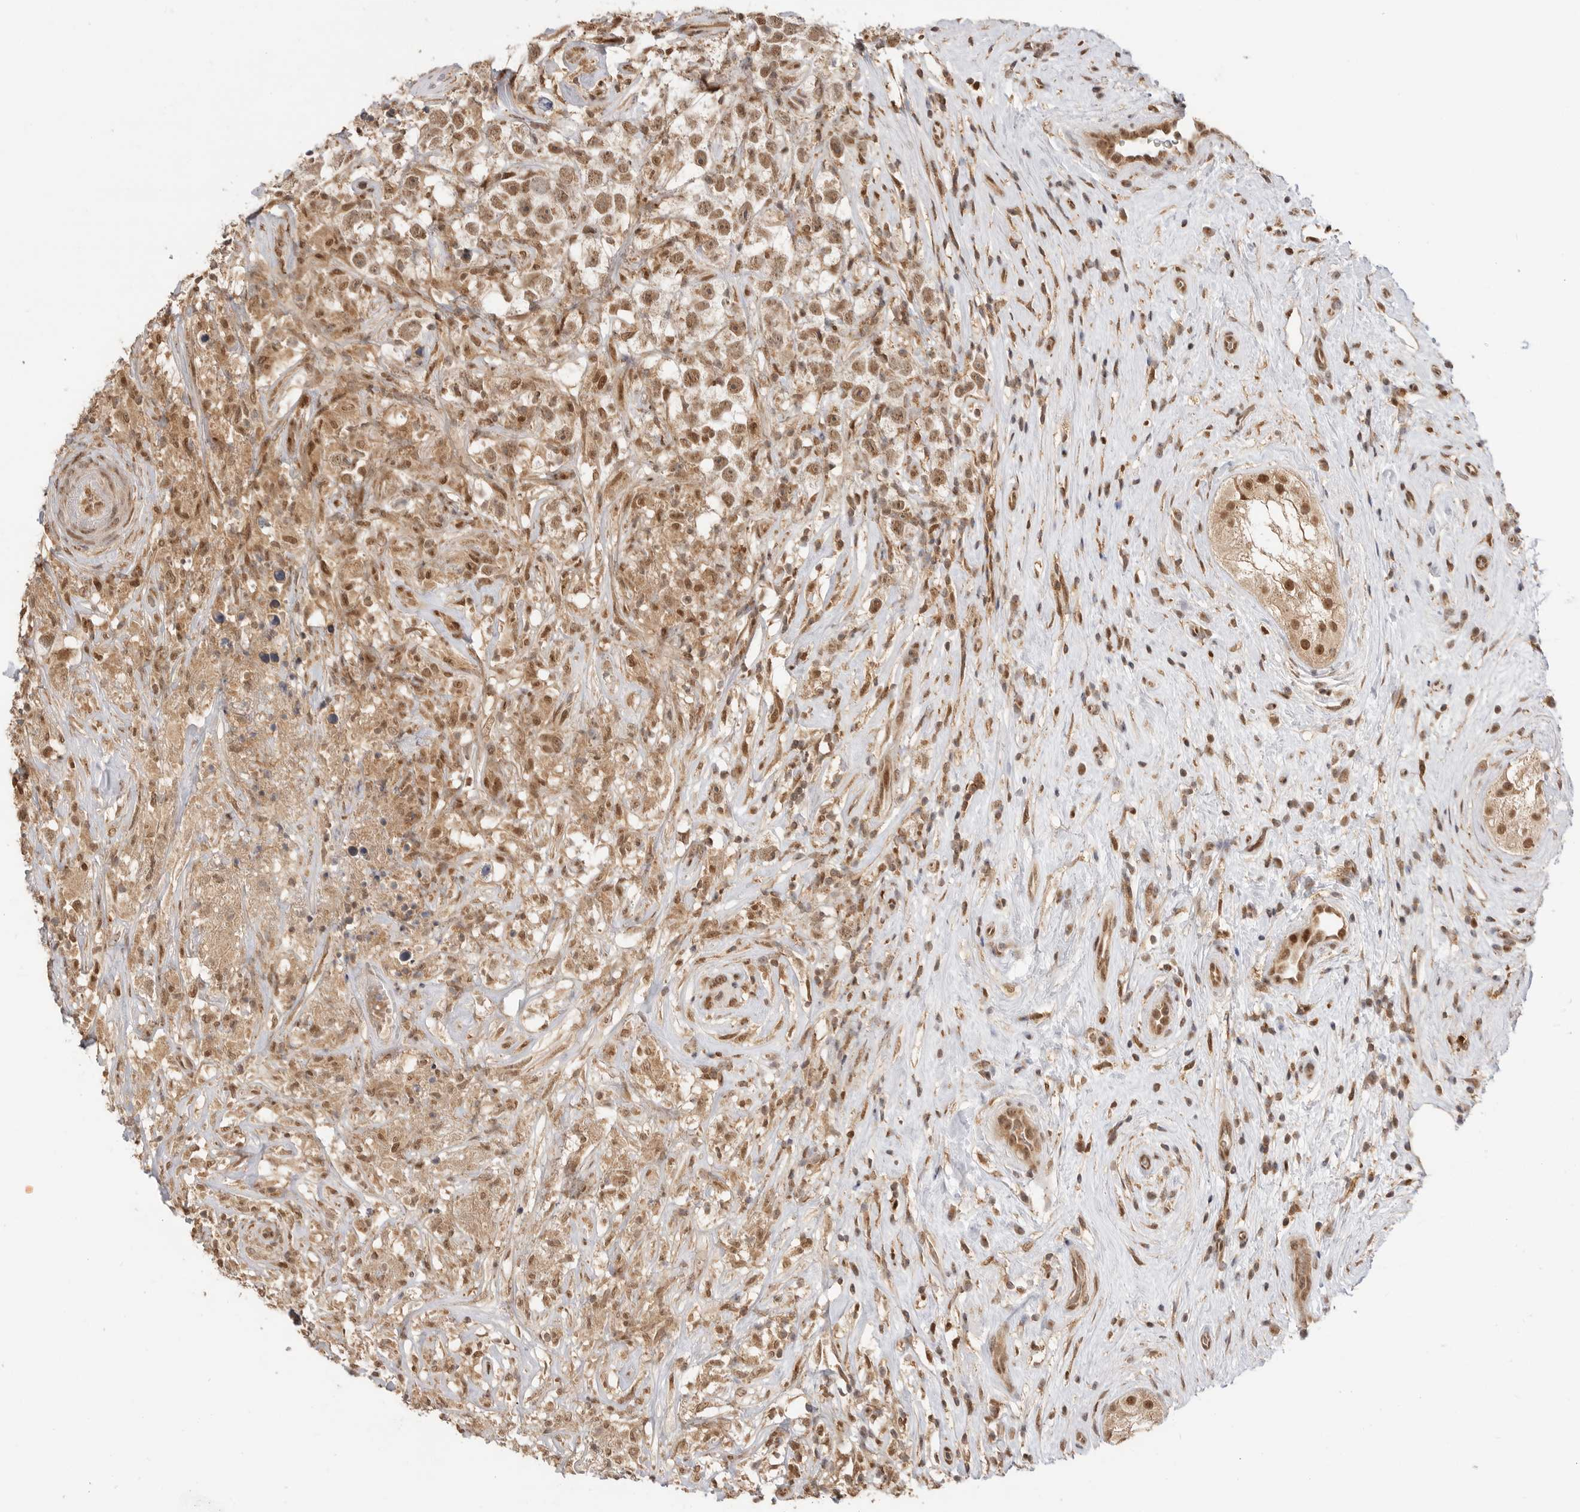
{"staining": {"intensity": "moderate", "quantity": ">75%", "location": "cytoplasmic/membranous,nuclear"}, "tissue": "testis cancer", "cell_type": "Tumor cells", "image_type": "cancer", "snomed": [{"axis": "morphology", "description": "Seminoma, NOS"}, {"axis": "topography", "description": "Testis"}], "caption": "IHC staining of testis seminoma, which exhibits medium levels of moderate cytoplasmic/membranous and nuclear staining in approximately >75% of tumor cells indicating moderate cytoplasmic/membranous and nuclear protein positivity. The staining was performed using DAB (brown) for protein detection and nuclei were counterstained in hematoxylin (blue).", "gene": "ALKAL1", "patient": {"sex": "male", "age": 49}}